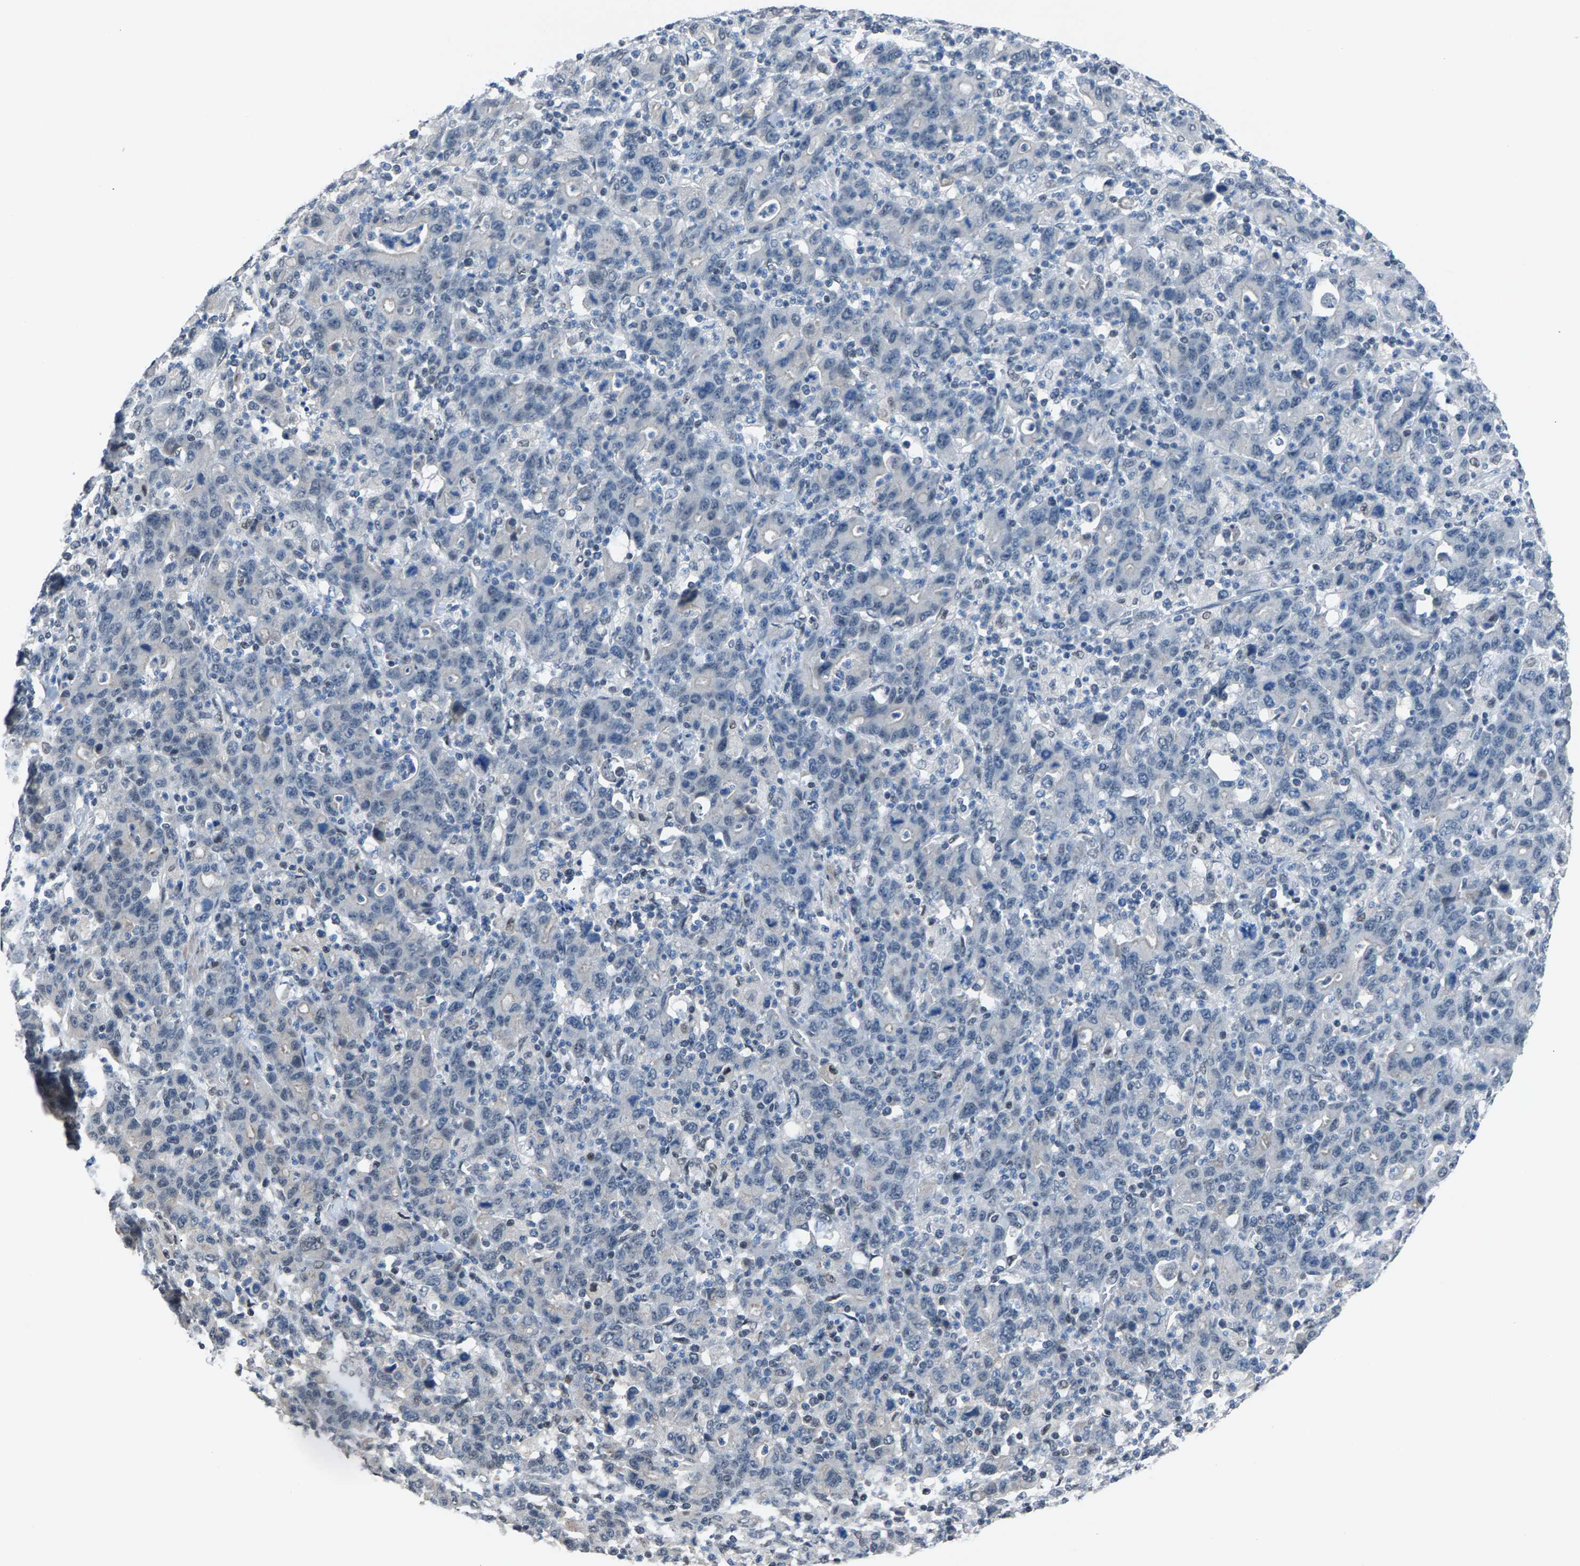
{"staining": {"intensity": "negative", "quantity": "none", "location": "none"}, "tissue": "stomach cancer", "cell_type": "Tumor cells", "image_type": "cancer", "snomed": [{"axis": "morphology", "description": "Adenocarcinoma, NOS"}, {"axis": "topography", "description": "Stomach, upper"}], "caption": "Immunohistochemical staining of human stomach cancer demonstrates no significant staining in tumor cells.", "gene": "ZNF276", "patient": {"sex": "male", "age": 69}}